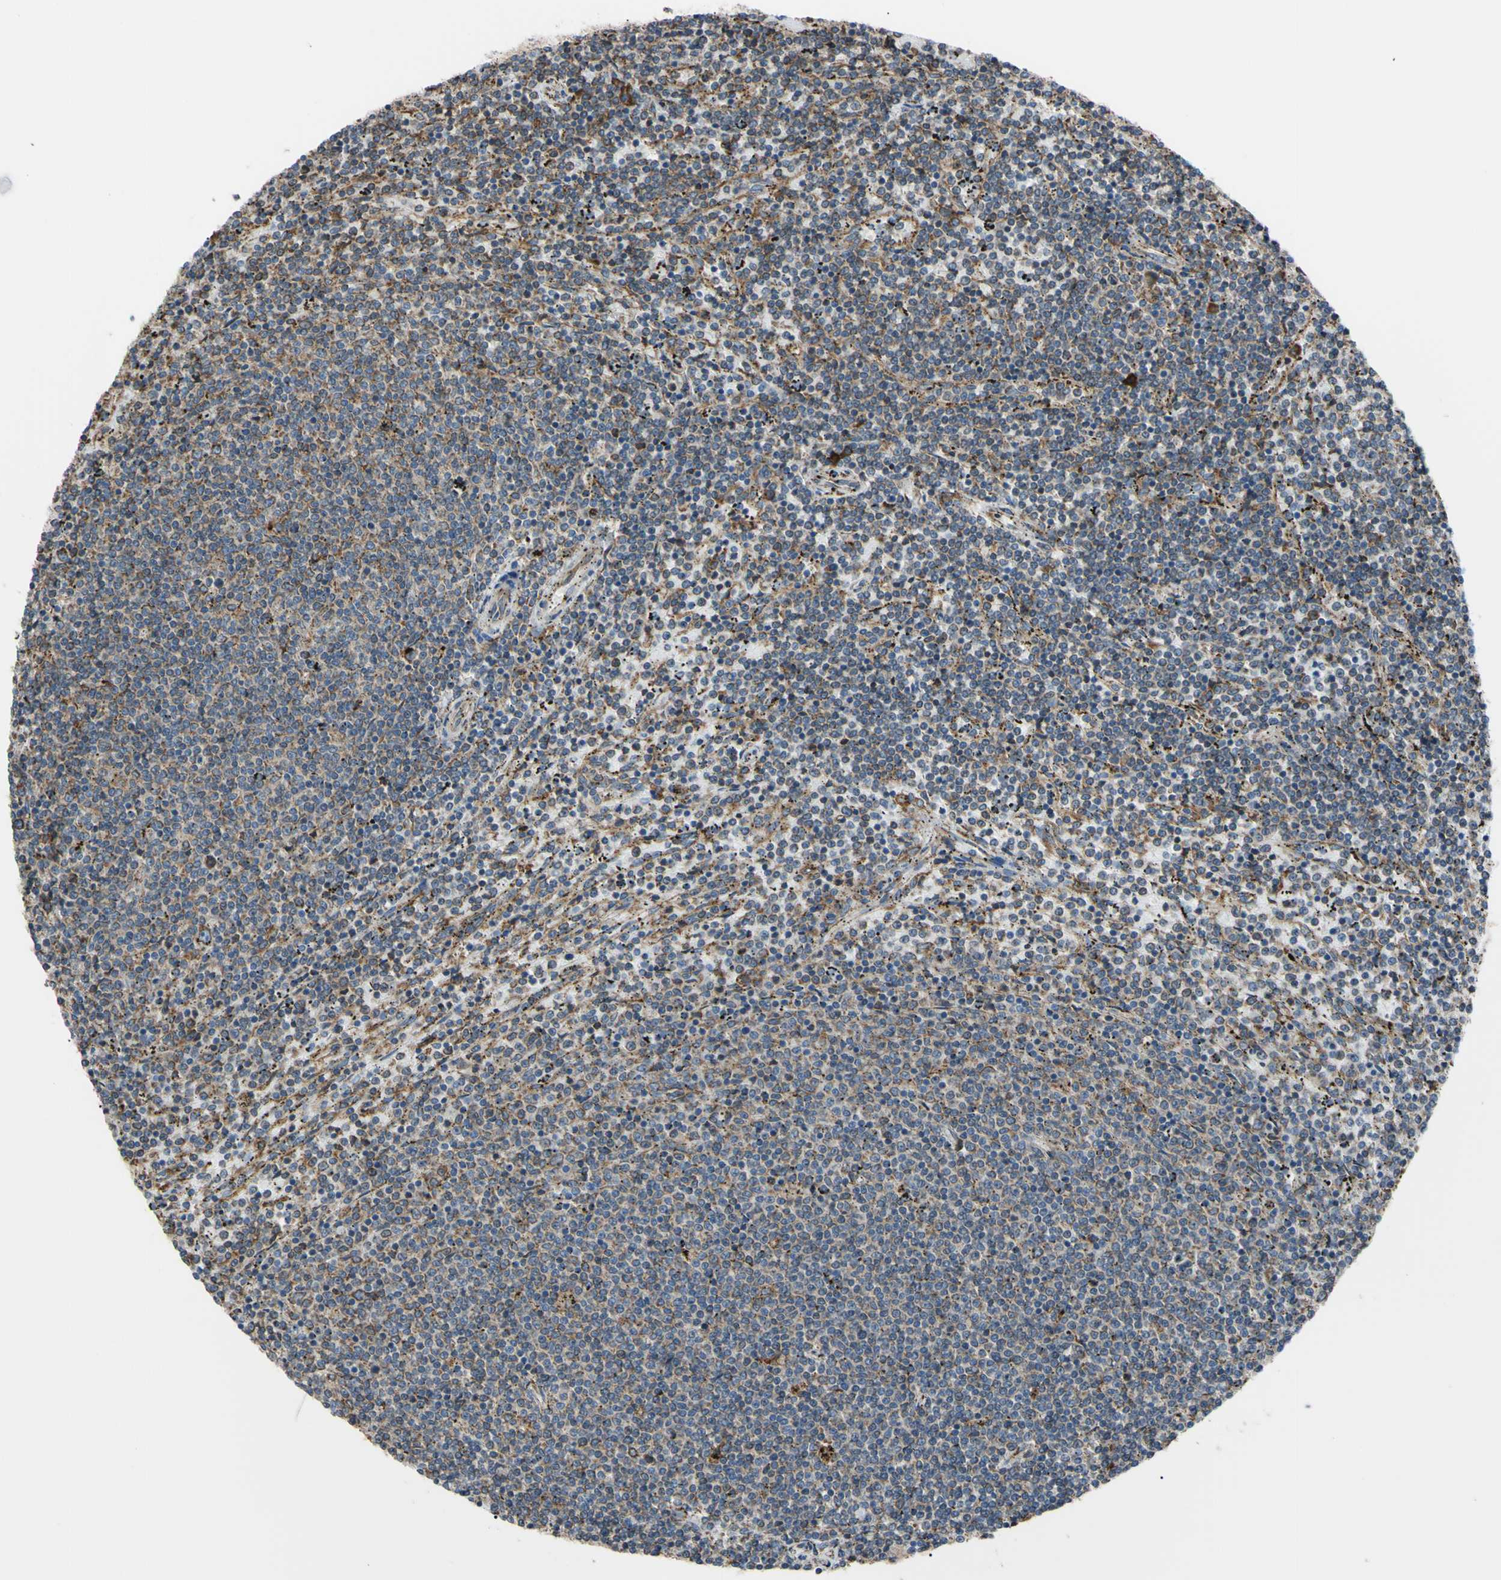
{"staining": {"intensity": "moderate", "quantity": ">75%", "location": "cytoplasmic/membranous"}, "tissue": "lymphoma", "cell_type": "Tumor cells", "image_type": "cancer", "snomed": [{"axis": "morphology", "description": "Malignant lymphoma, non-Hodgkin's type, Low grade"}, {"axis": "topography", "description": "Spleen"}], "caption": "Immunohistochemical staining of human lymphoma demonstrates moderate cytoplasmic/membranous protein positivity in about >75% of tumor cells.", "gene": "BMF", "patient": {"sex": "female", "age": 50}}